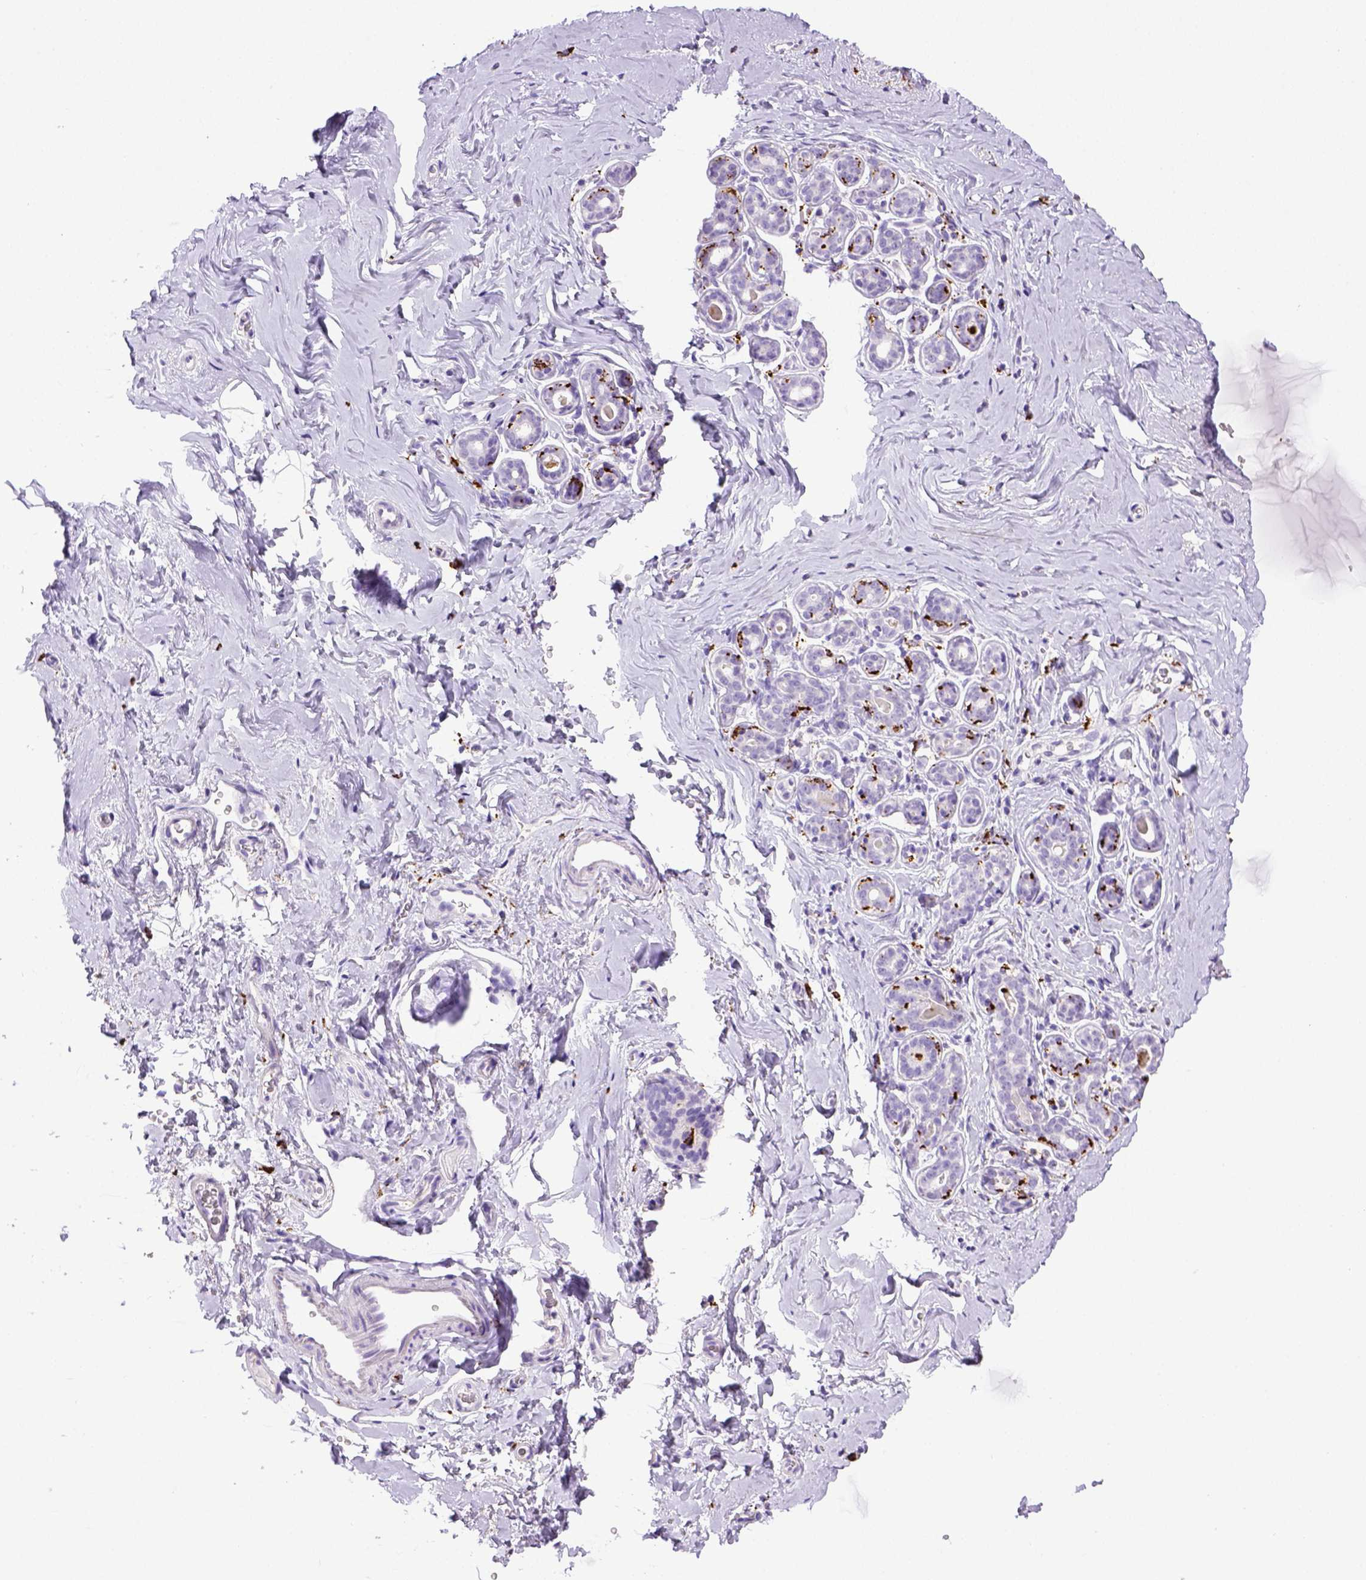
{"staining": {"intensity": "negative", "quantity": "none", "location": "none"}, "tissue": "breast", "cell_type": "Adipocytes", "image_type": "normal", "snomed": [{"axis": "morphology", "description": "Normal tissue, NOS"}, {"axis": "topography", "description": "Skin"}, {"axis": "topography", "description": "Breast"}], "caption": "This micrograph is of unremarkable breast stained with immunohistochemistry (IHC) to label a protein in brown with the nuclei are counter-stained blue. There is no positivity in adipocytes.", "gene": "CD68", "patient": {"sex": "female", "age": 43}}